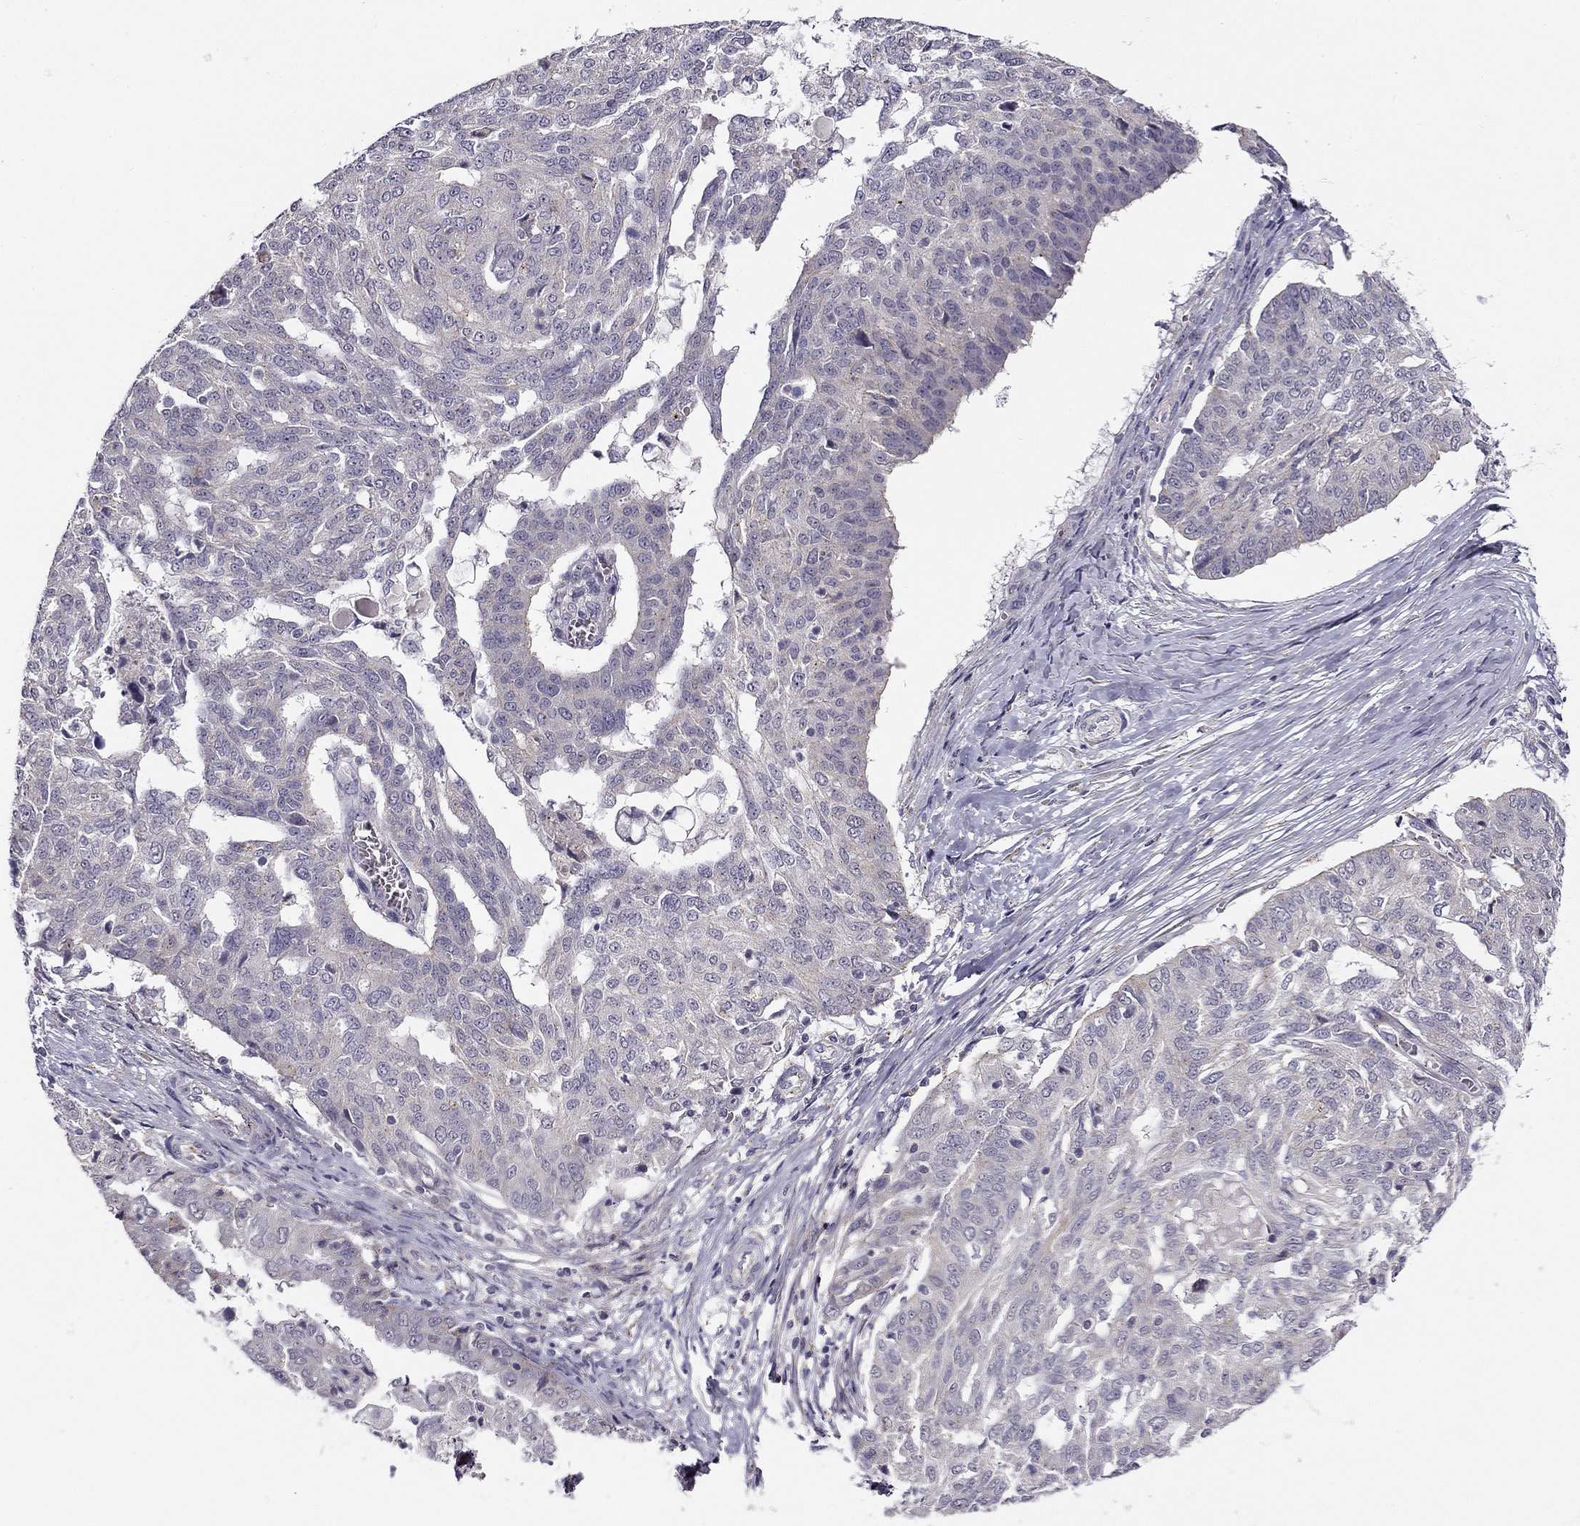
{"staining": {"intensity": "negative", "quantity": "none", "location": "none"}, "tissue": "ovarian cancer", "cell_type": "Tumor cells", "image_type": "cancer", "snomed": [{"axis": "morphology", "description": "Cystadenocarcinoma, serous, NOS"}, {"axis": "topography", "description": "Ovary"}], "caption": "Immunohistochemical staining of serous cystadenocarcinoma (ovarian) displays no significant positivity in tumor cells.", "gene": "CNR1", "patient": {"sex": "female", "age": 67}}